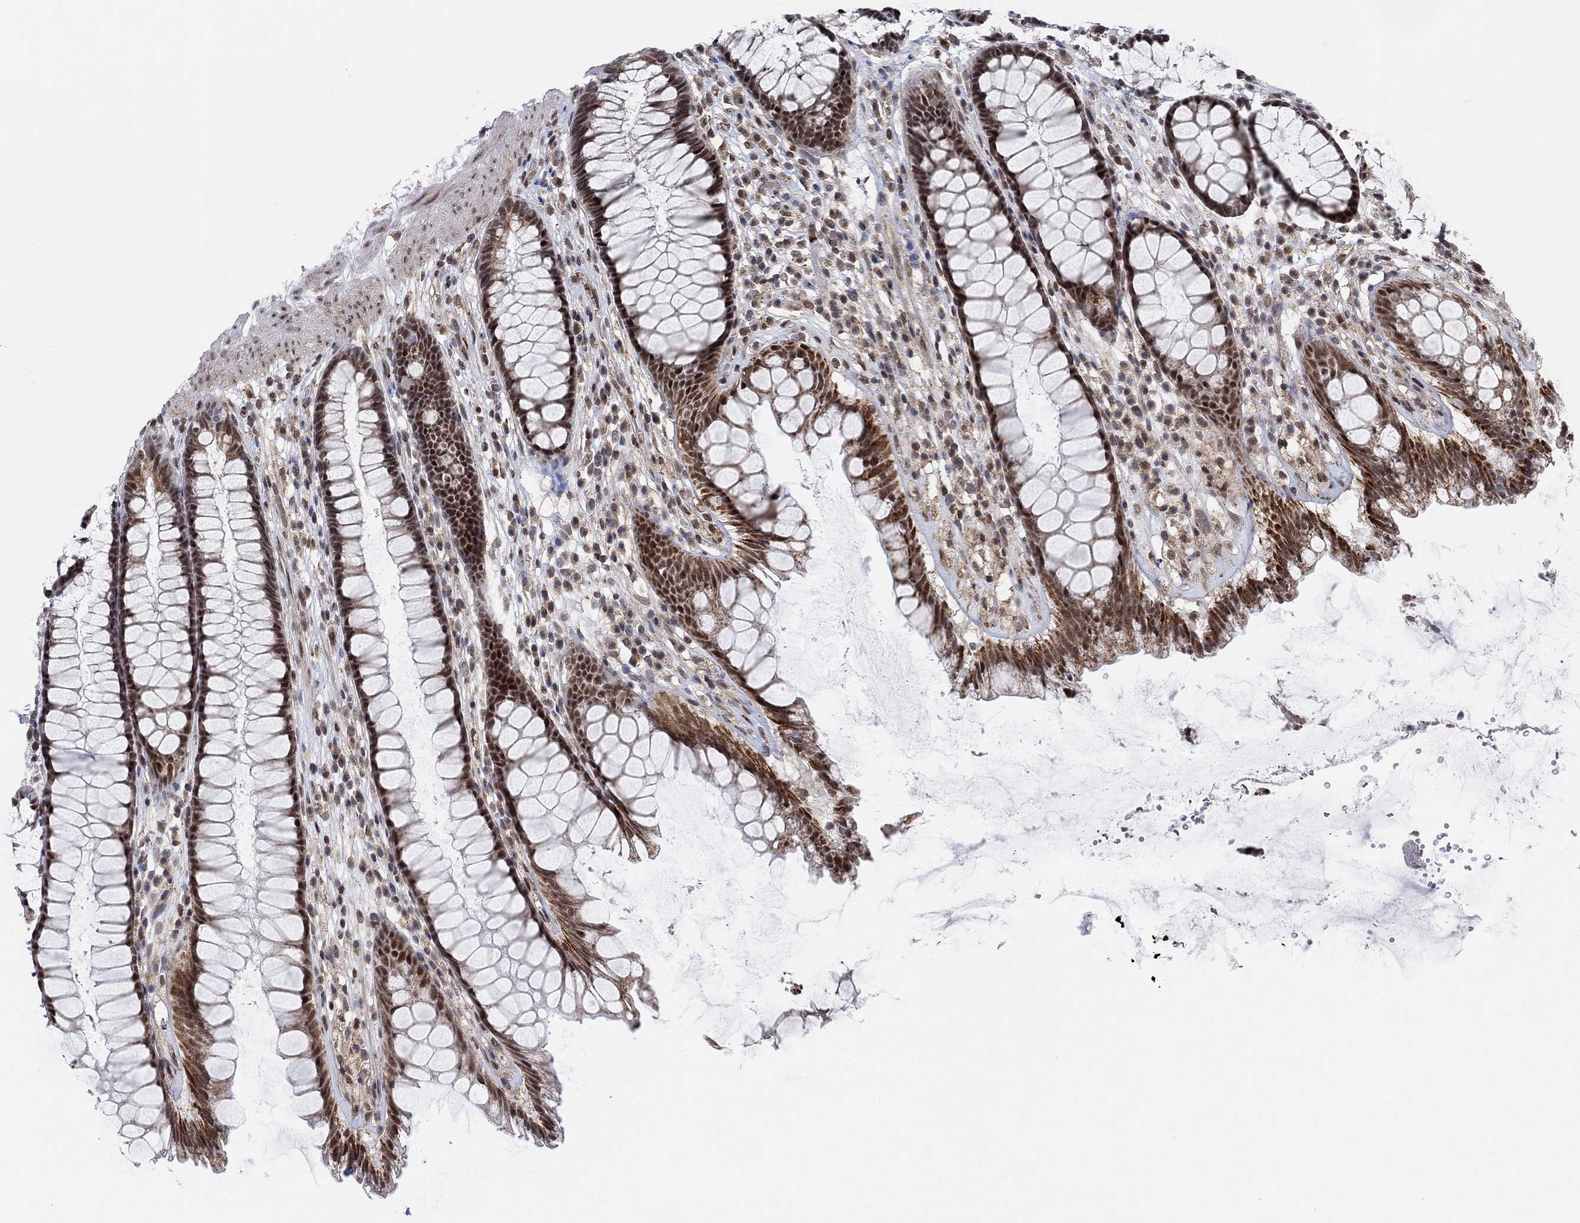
{"staining": {"intensity": "strong", "quantity": ">75%", "location": "nuclear"}, "tissue": "rectum", "cell_type": "Glandular cells", "image_type": "normal", "snomed": [{"axis": "morphology", "description": "Normal tissue, NOS"}, {"axis": "topography", "description": "Rectum"}], "caption": "IHC of unremarkable rectum exhibits high levels of strong nuclear expression in about >75% of glandular cells. The staining was performed using DAB (3,3'-diaminobenzidine), with brown indicating positive protein expression. Nuclei are stained blue with hematoxylin.", "gene": "PWWP2B", "patient": {"sex": "male", "age": 72}}